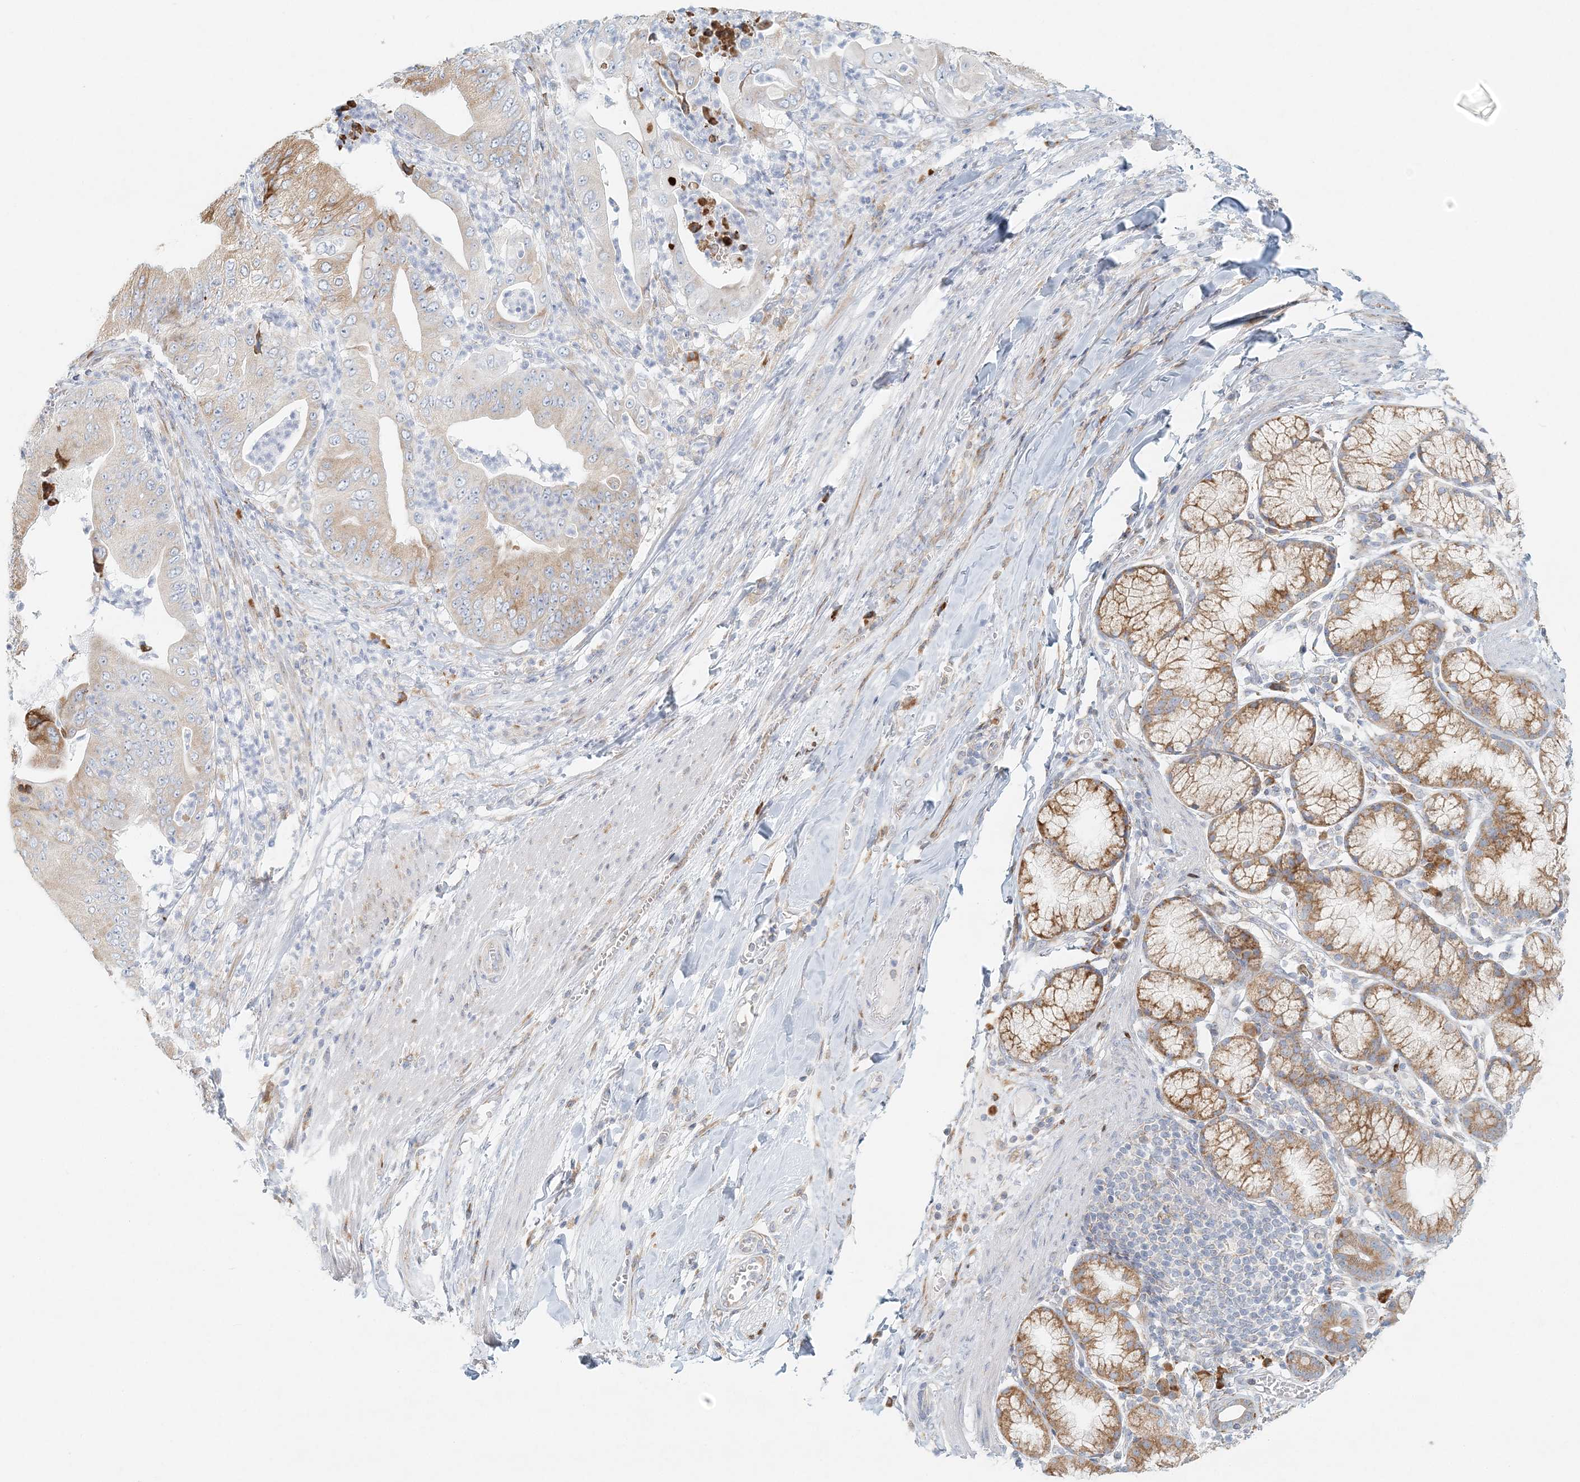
{"staining": {"intensity": "moderate", "quantity": ">75%", "location": "cytoplasmic/membranous"}, "tissue": "pancreatic cancer", "cell_type": "Tumor cells", "image_type": "cancer", "snomed": [{"axis": "morphology", "description": "Adenocarcinoma, NOS"}, {"axis": "topography", "description": "Pancreas"}], "caption": "The histopathology image demonstrates immunohistochemical staining of pancreatic cancer. There is moderate cytoplasmic/membranous expression is seen in about >75% of tumor cells.", "gene": "STK11IP", "patient": {"sex": "female", "age": 77}}